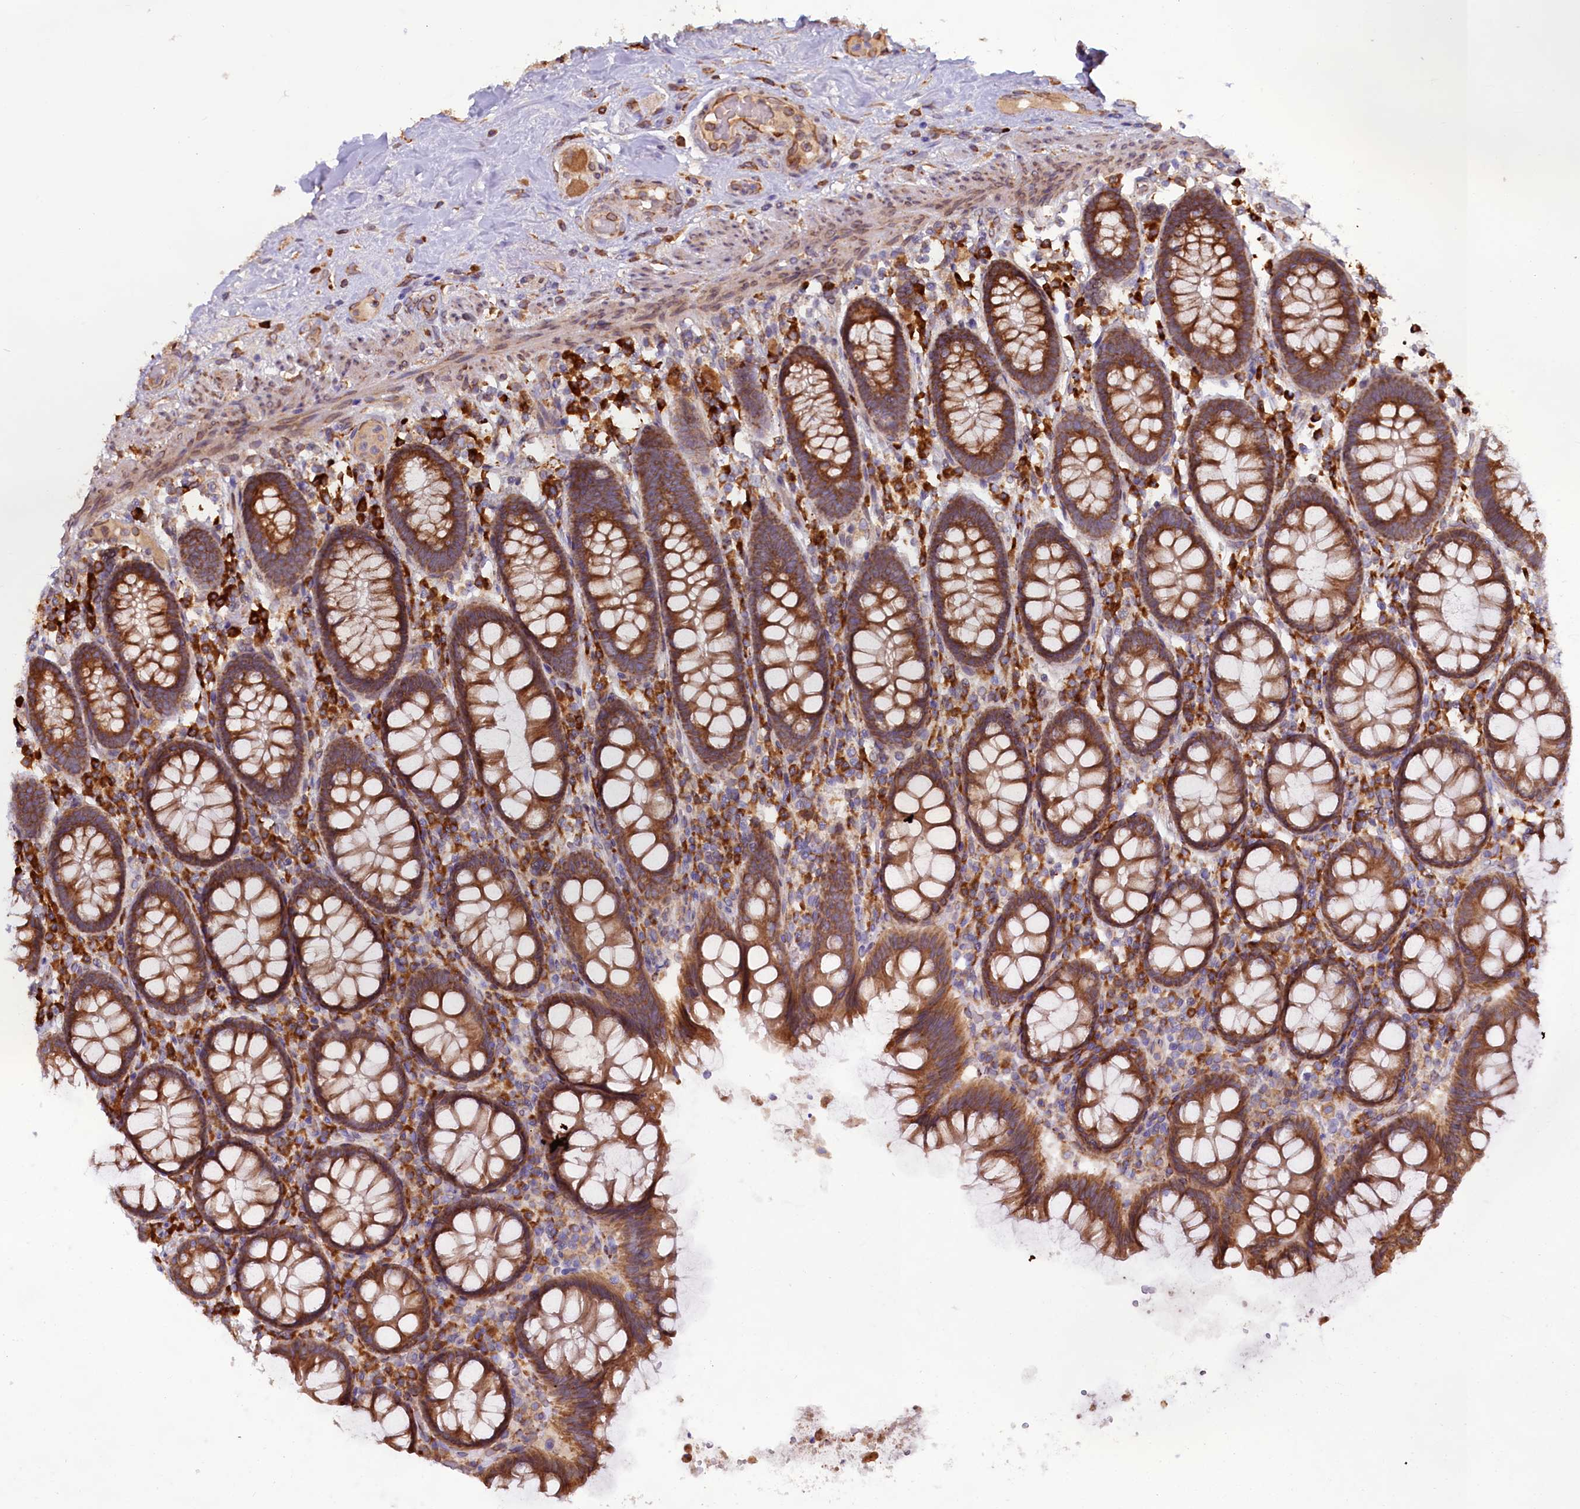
{"staining": {"intensity": "moderate", "quantity": "25%-75%", "location": "cytoplasmic/membranous"}, "tissue": "colon", "cell_type": "Endothelial cells", "image_type": "normal", "snomed": [{"axis": "morphology", "description": "Normal tissue, NOS"}, {"axis": "topography", "description": "Colon"}], "caption": "Endothelial cells demonstrate moderate cytoplasmic/membranous expression in approximately 25%-75% of cells in benign colon.", "gene": "TBC1D19", "patient": {"sex": "female", "age": 79}}